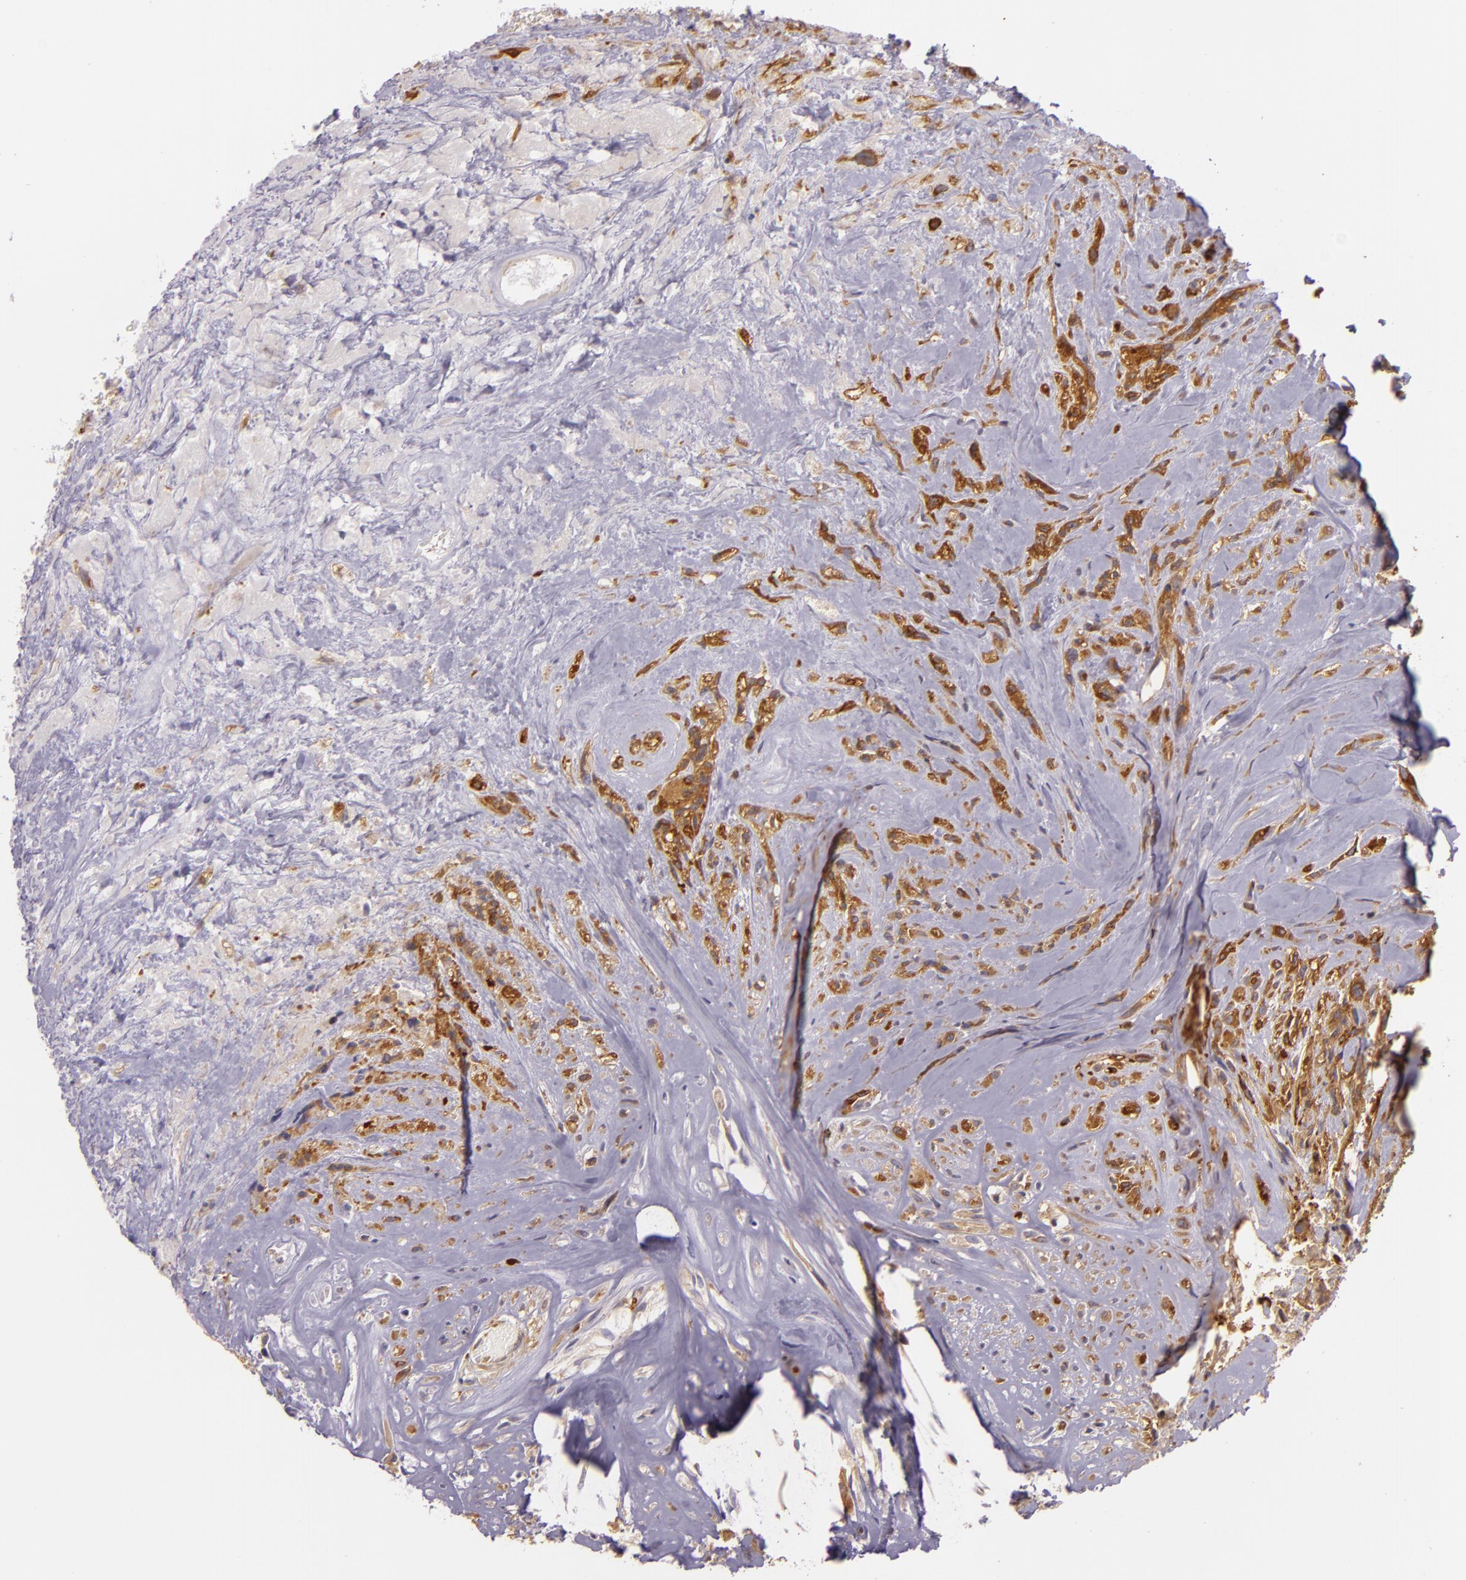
{"staining": {"intensity": "strong", "quantity": ">75%", "location": "cytoplasmic/membranous"}, "tissue": "glioma", "cell_type": "Tumor cells", "image_type": "cancer", "snomed": [{"axis": "morphology", "description": "Glioma, malignant, High grade"}, {"axis": "topography", "description": "Brain"}], "caption": "The micrograph exhibits immunohistochemical staining of glioma. There is strong cytoplasmic/membranous positivity is appreciated in approximately >75% of tumor cells.", "gene": "TLN1", "patient": {"sex": "male", "age": 48}}